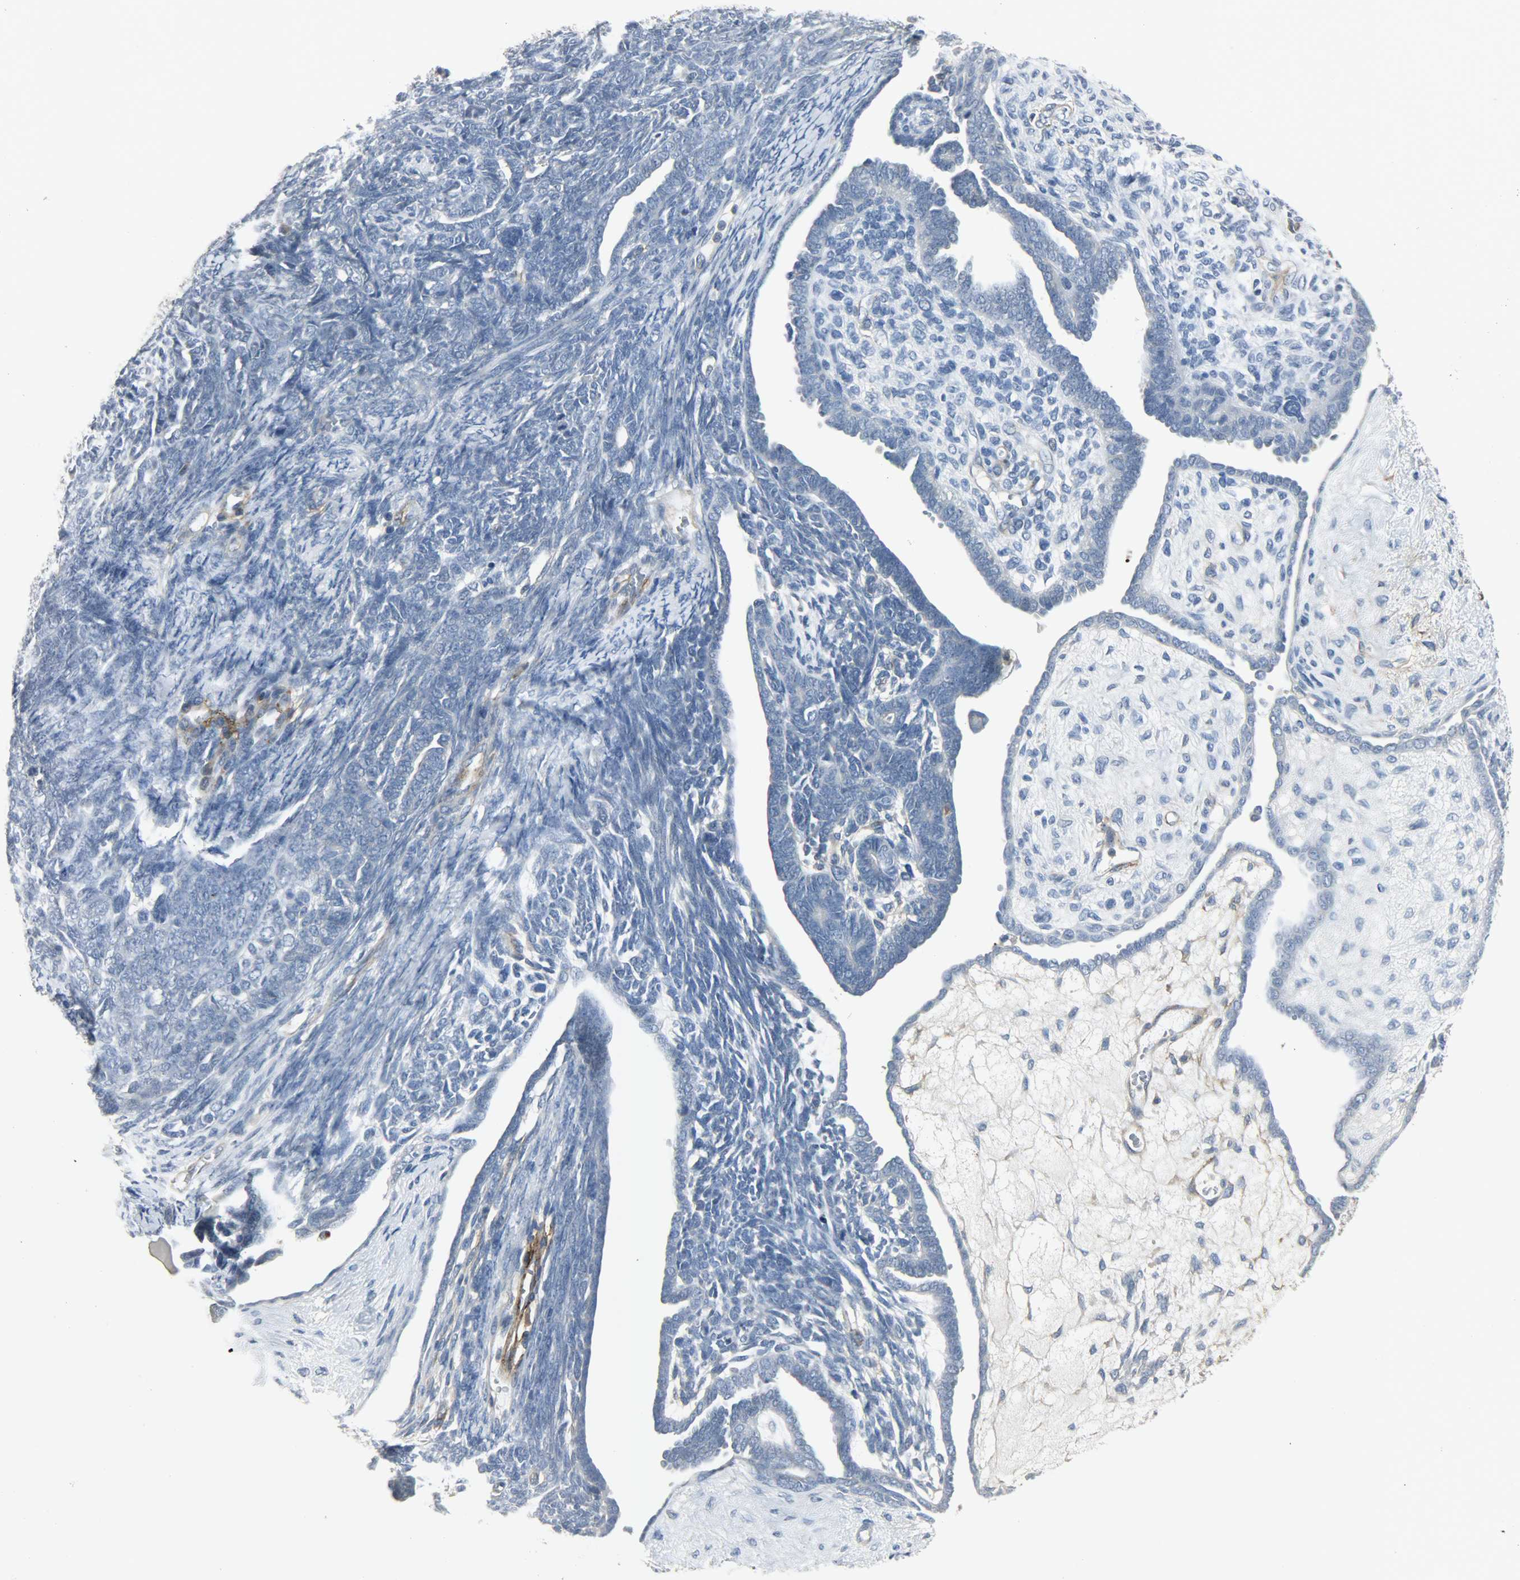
{"staining": {"intensity": "negative", "quantity": "none", "location": "none"}, "tissue": "endometrial cancer", "cell_type": "Tumor cells", "image_type": "cancer", "snomed": [{"axis": "morphology", "description": "Neoplasm, malignant, NOS"}, {"axis": "topography", "description": "Endometrium"}], "caption": "Immunohistochemical staining of human endometrial neoplasm (malignant) displays no significant positivity in tumor cells.", "gene": "ENPEP", "patient": {"sex": "female", "age": 74}}